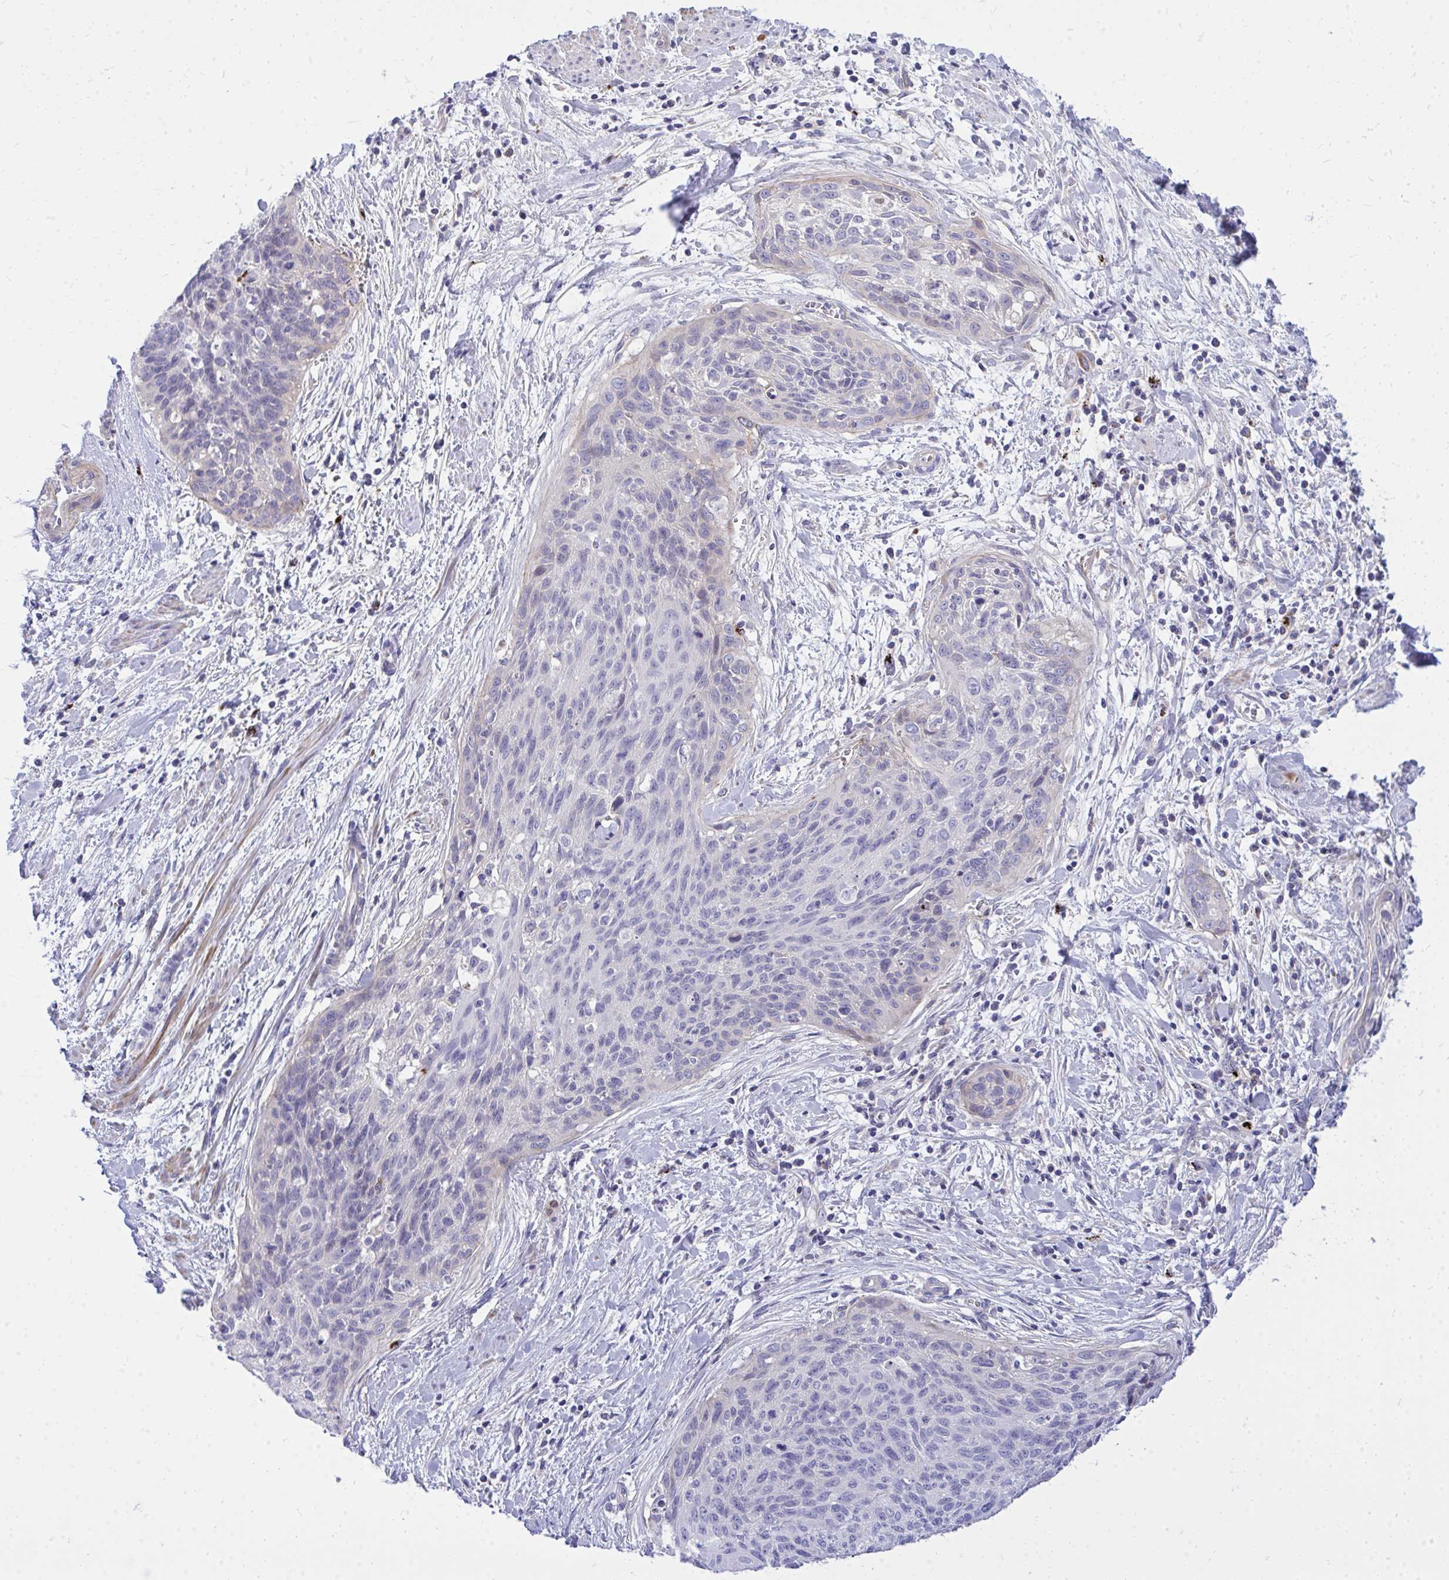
{"staining": {"intensity": "negative", "quantity": "none", "location": "none"}, "tissue": "cervical cancer", "cell_type": "Tumor cells", "image_type": "cancer", "snomed": [{"axis": "morphology", "description": "Squamous cell carcinoma, NOS"}, {"axis": "topography", "description": "Cervix"}], "caption": "DAB (3,3'-diaminobenzidine) immunohistochemical staining of human squamous cell carcinoma (cervical) shows no significant staining in tumor cells.", "gene": "TP53I11", "patient": {"sex": "female", "age": 55}}